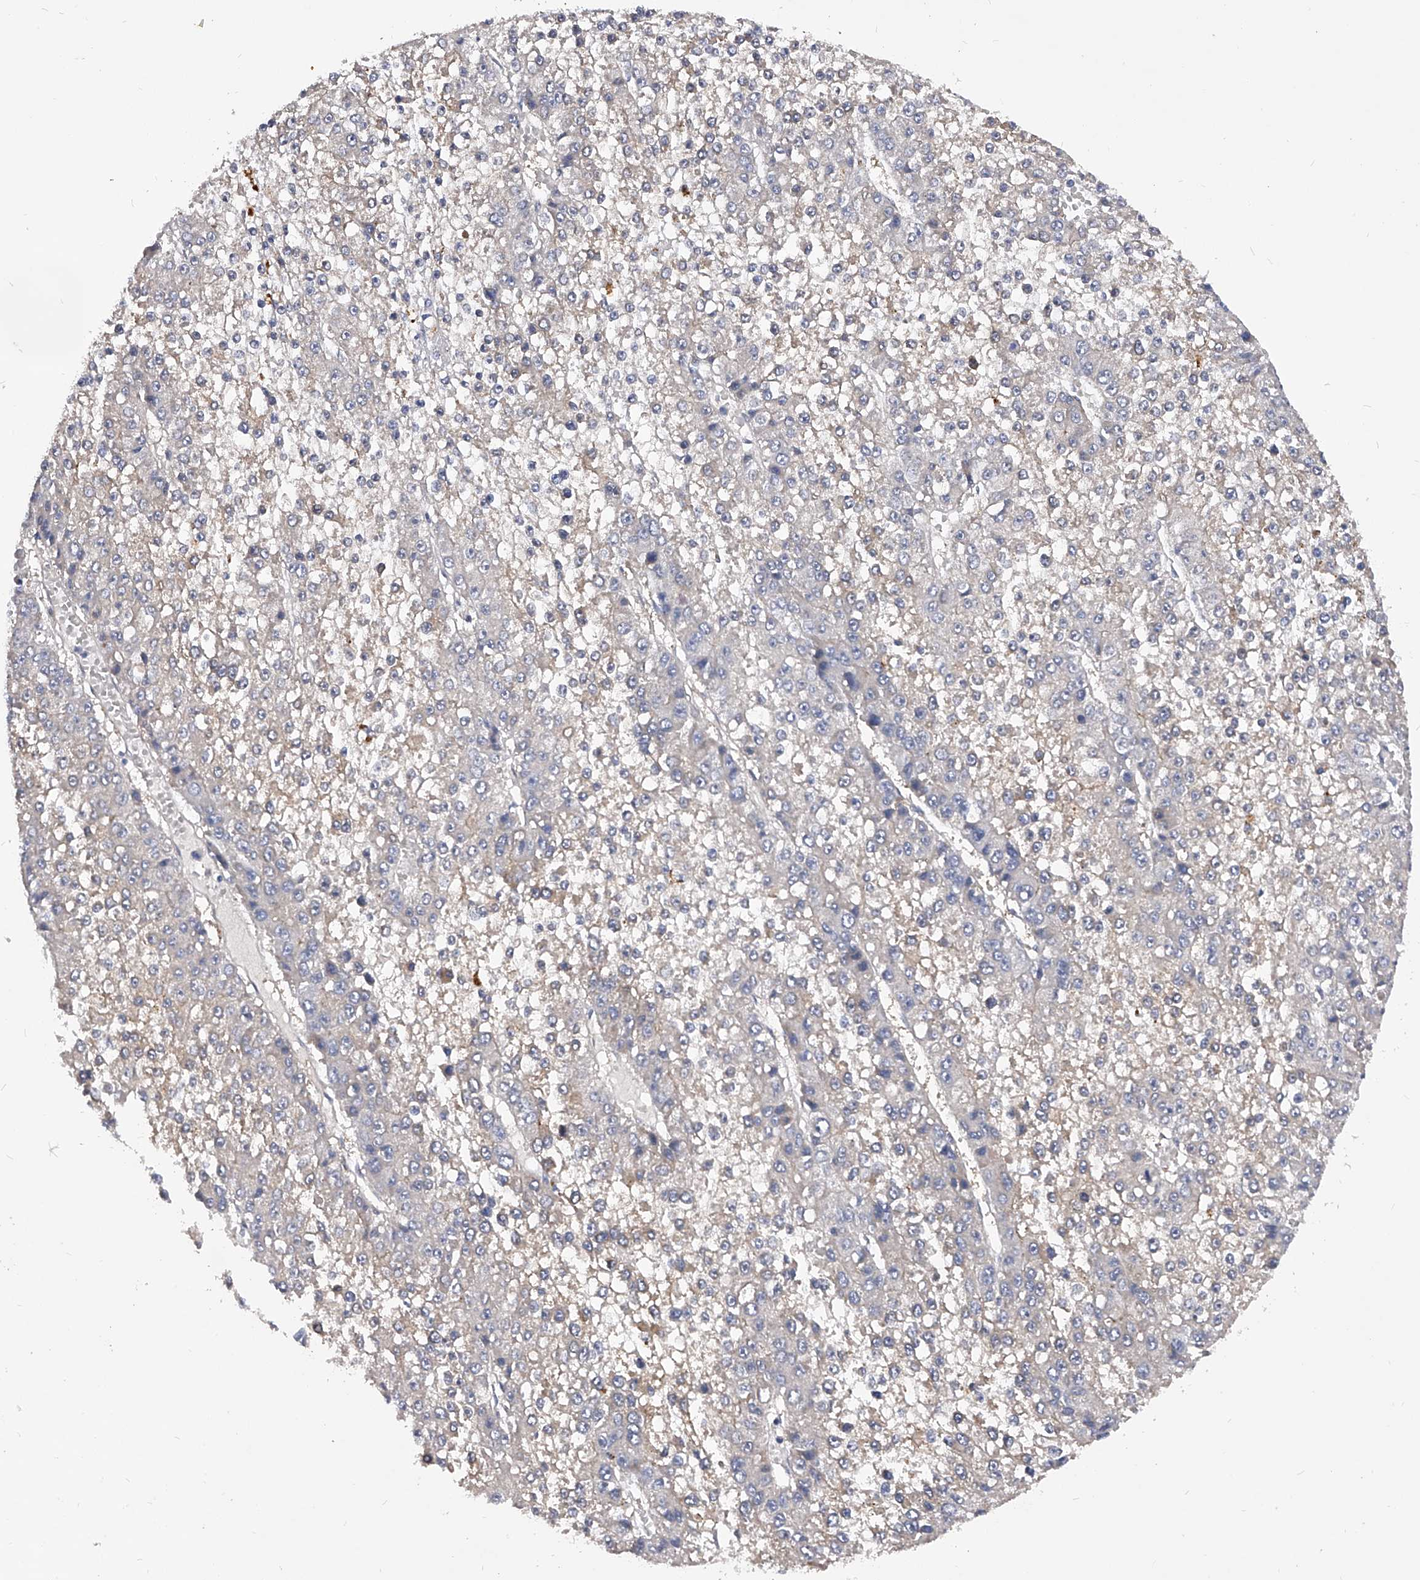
{"staining": {"intensity": "negative", "quantity": "none", "location": "none"}, "tissue": "liver cancer", "cell_type": "Tumor cells", "image_type": "cancer", "snomed": [{"axis": "morphology", "description": "Carcinoma, Hepatocellular, NOS"}, {"axis": "topography", "description": "Liver"}], "caption": "This is an immunohistochemistry image of human liver hepatocellular carcinoma. There is no expression in tumor cells.", "gene": "PPP5C", "patient": {"sex": "female", "age": 73}}